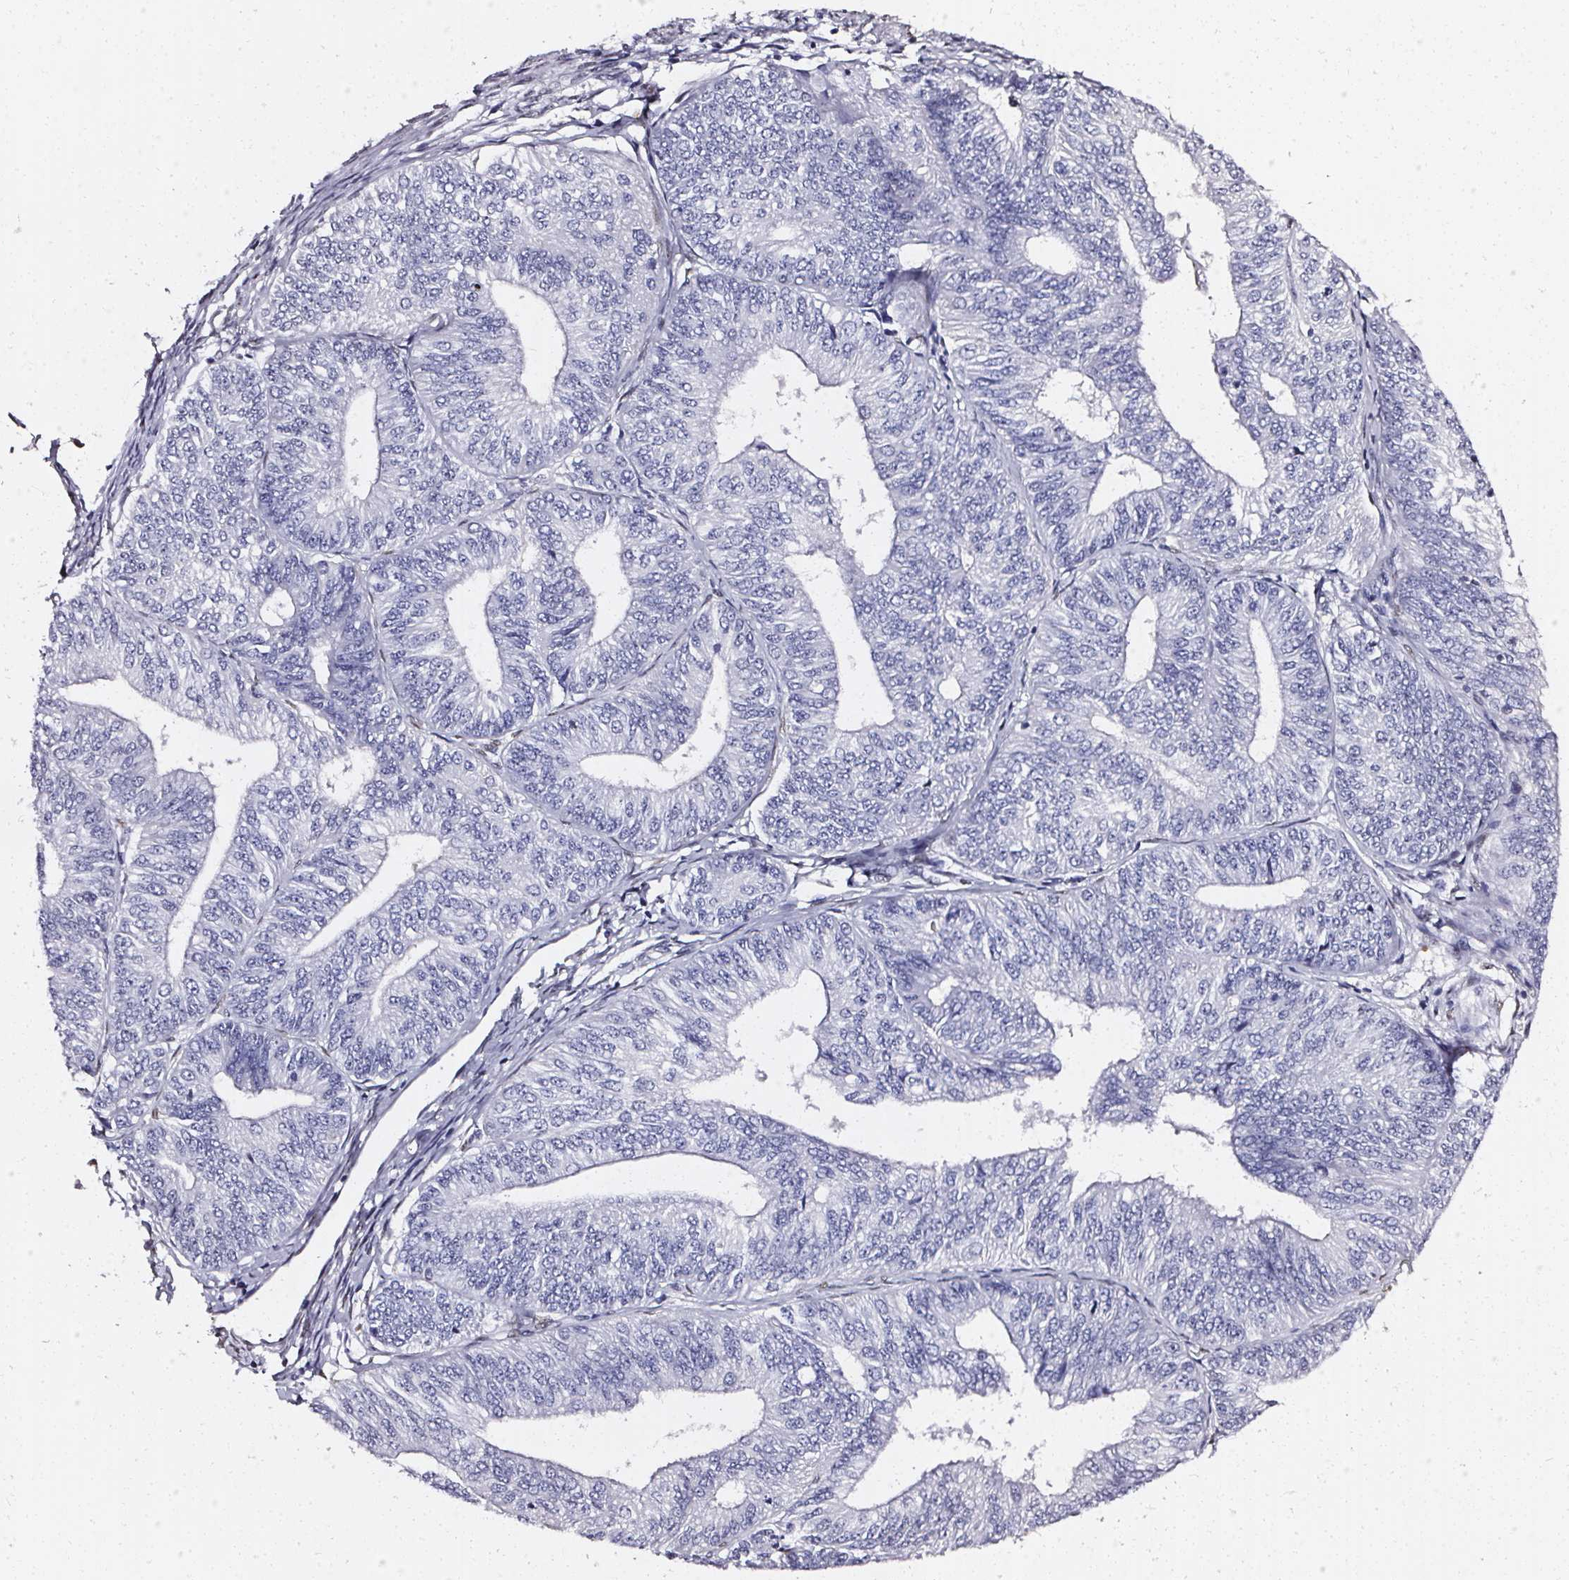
{"staining": {"intensity": "negative", "quantity": "none", "location": "none"}, "tissue": "endometrial cancer", "cell_type": "Tumor cells", "image_type": "cancer", "snomed": [{"axis": "morphology", "description": "Adenocarcinoma, NOS"}, {"axis": "topography", "description": "Endometrium"}], "caption": "The photomicrograph displays no significant staining in tumor cells of endometrial cancer (adenocarcinoma).", "gene": "GP6", "patient": {"sex": "female", "age": 58}}